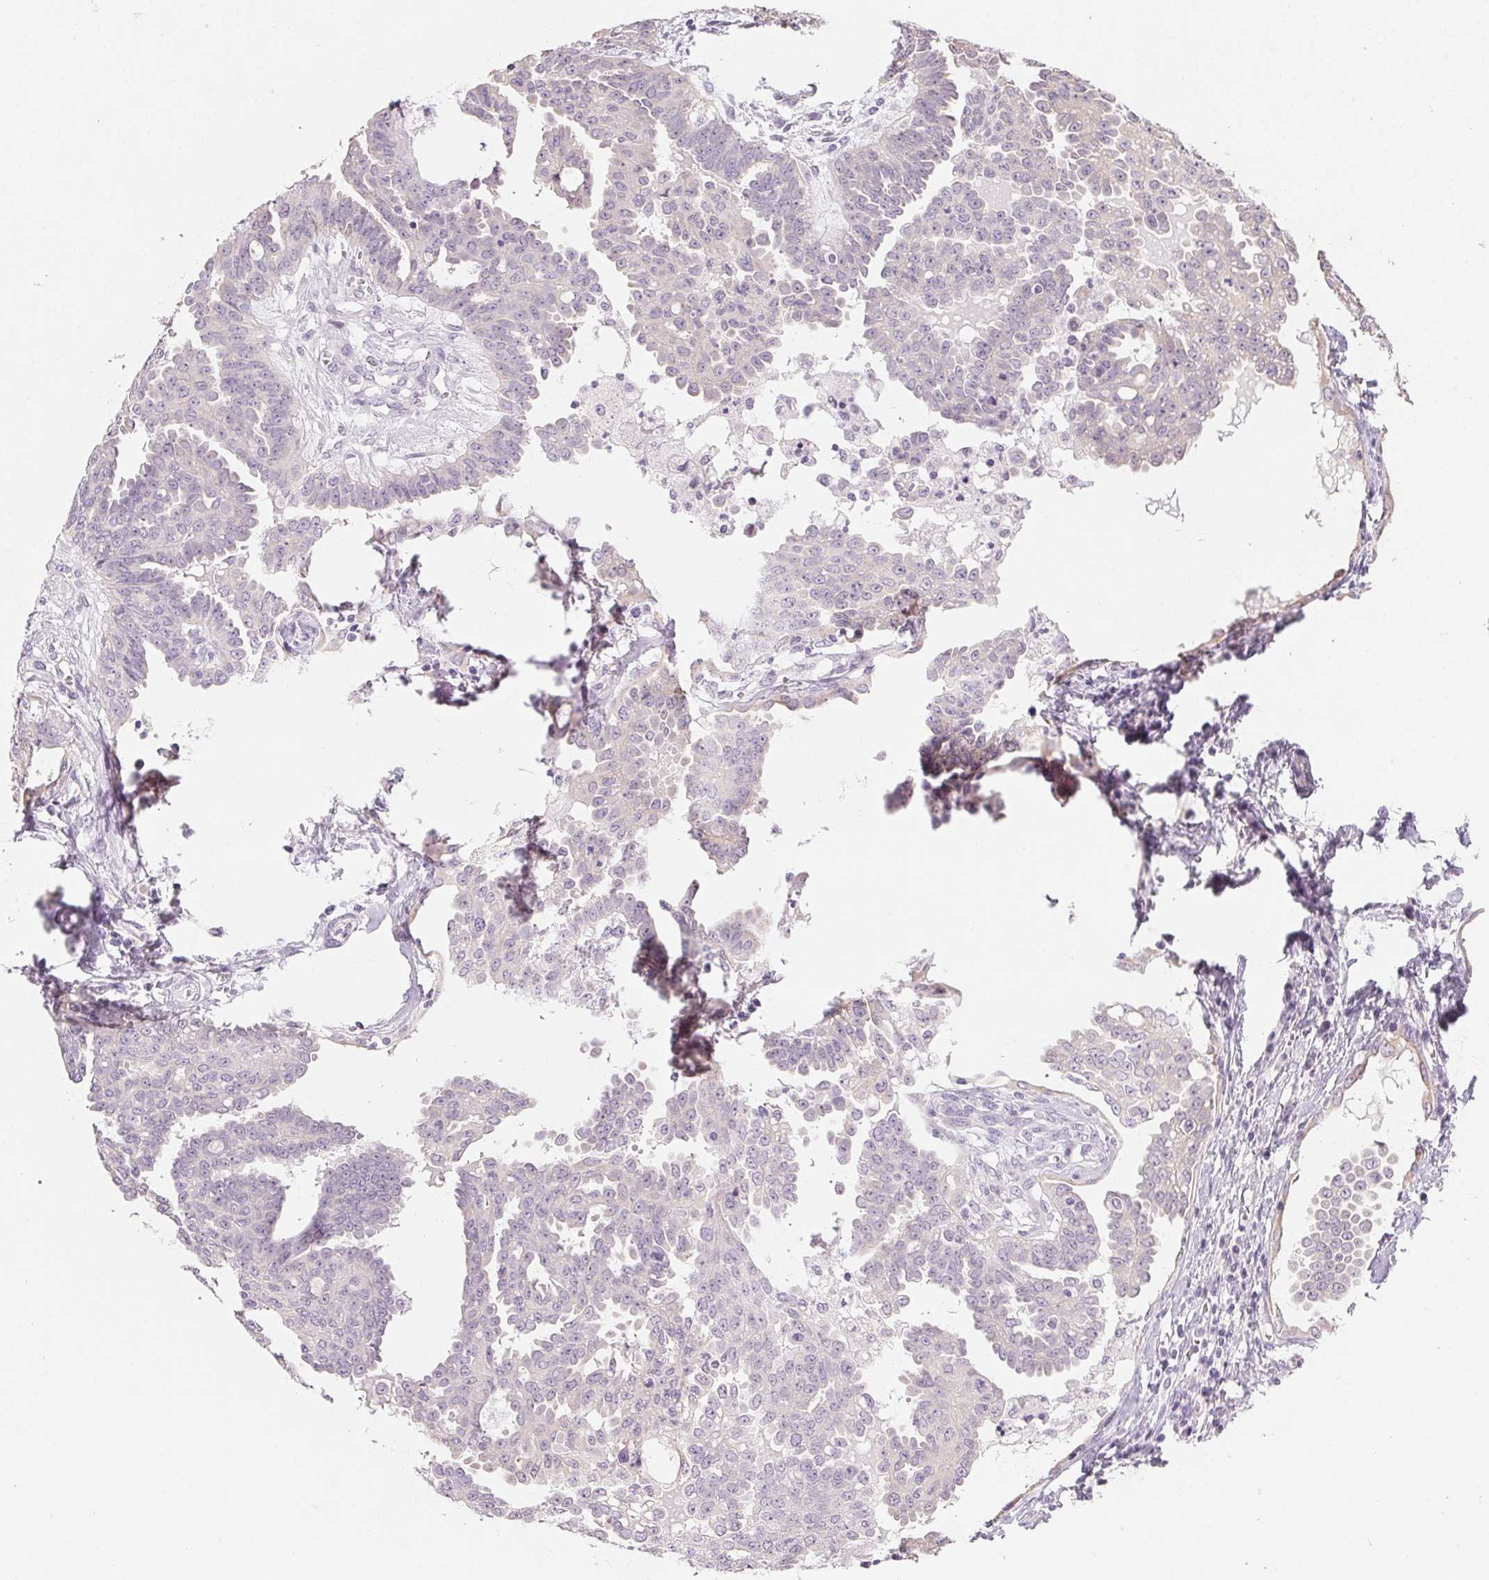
{"staining": {"intensity": "negative", "quantity": "none", "location": "none"}, "tissue": "ovarian cancer", "cell_type": "Tumor cells", "image_type": "cancer", "snomed": [{"axis": "morphology", "description": "Cystadenocarcinoma, serous, NOS"}, {"axis": "topography", "description": "Ovary"}], "caption": "Immunohistochemistry (IHC) photomicrograph of neoplastic tissue: ovarian serous cystadenocarcinoma stained with DAB (3,3'-diaminobenzidine) reveals no significant protein staining in tumor cells.", "gene": "SFTPD", "patient": {"sex": "female", "age": 71}}